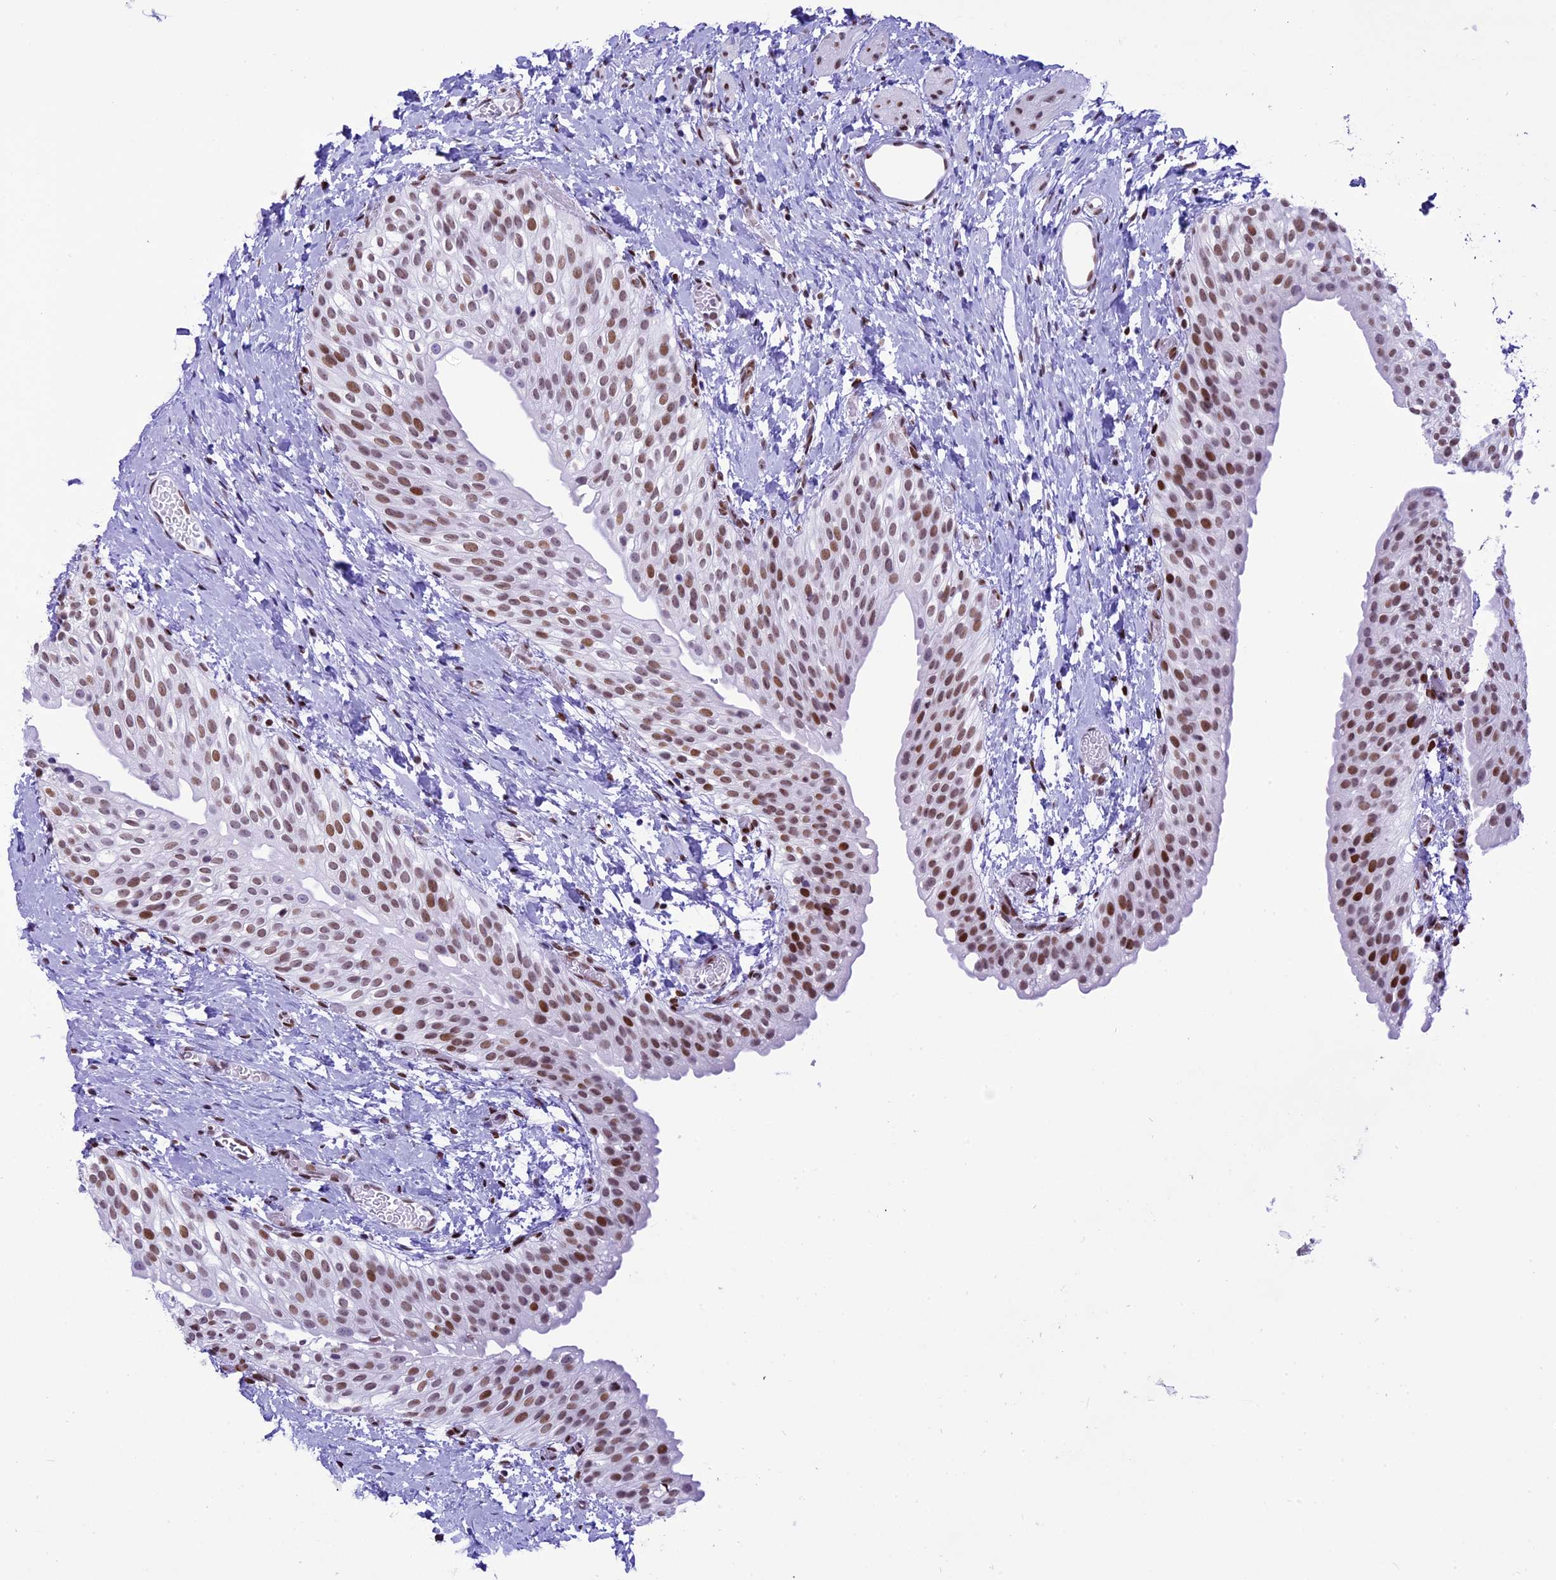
{"staining": {"intensity": "moderate", "quantity": "25%-75%", "location": "nuclear"}, "tissue": "urinary bladder", "cell_type": "Urothelial cells", "image_type": "normal", "snomed": [{"axis": "morphology", "description": "Normal tissue, NOS"}, {"axis": "topography", "description": "Urinary bladder"}], "caption": "Immunohistochemistry image of benign urinary bladder: urinary bladder stained using immunohistochemistry (IHC) exhibits medium levels of moderate protein expression localized specifically in the nuclear of urothelial cells, appearing as a nuclear brown color.", "gene": "RPS6KB1", "patient": {"sex": "male", "age": 1}}